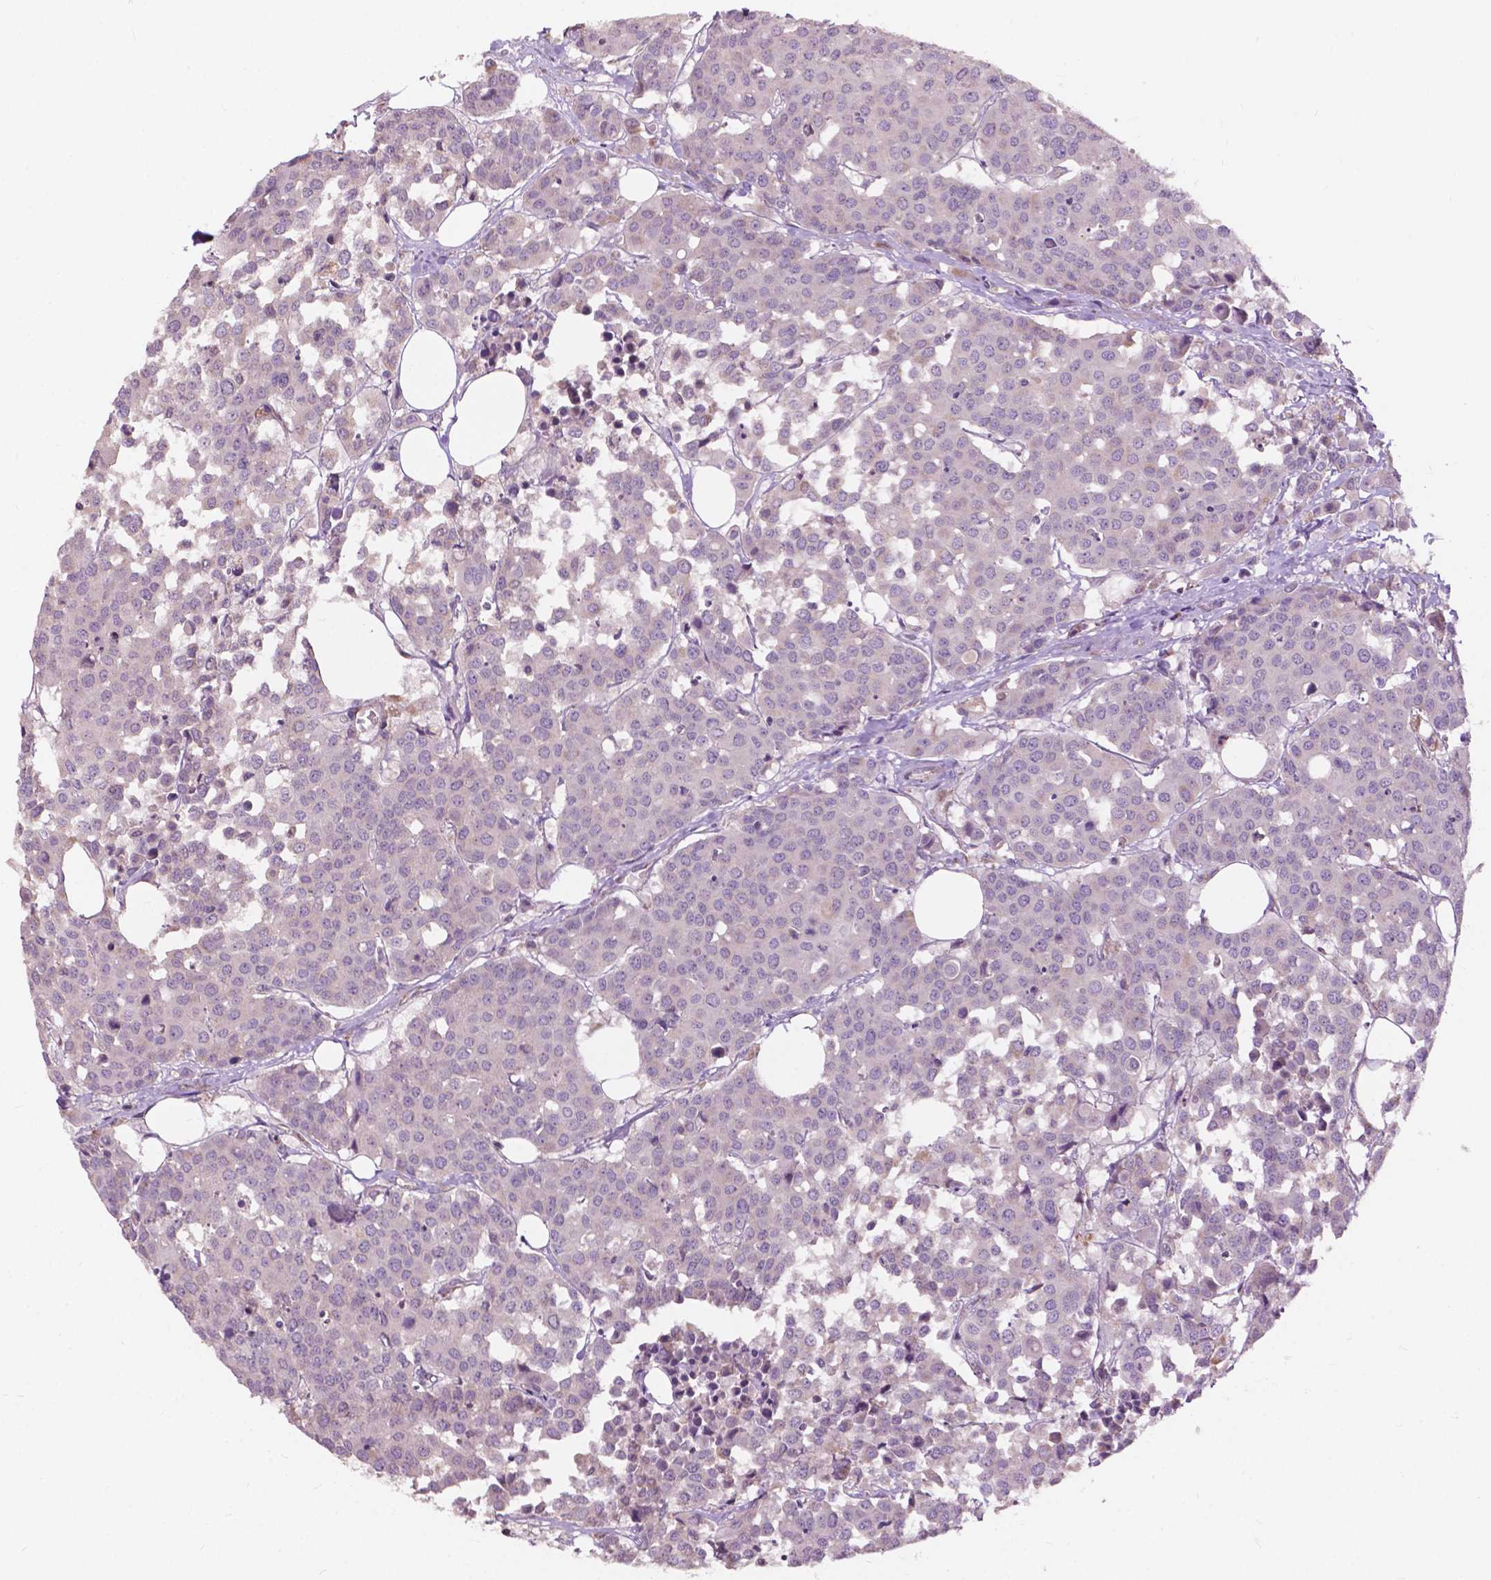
{"staining": {"intensity": "negative", "quantity": "none", "location": "none"}, "tissue": "carcinoid", "cell_type": "Tumor cells", "image_type": "cancer", "snomed": [{"axis": "morphology", "description": "Carcinoid, malignant, NOS"}, {"axis": "topography", "description": "Colon"}], "caption": "Carcinoid (malignant) was stained to show a protein in brown. There is no significant expression in tumor cells.", "gene": "NDUFA10", "patient": {"sex": "male", "age": 81}}